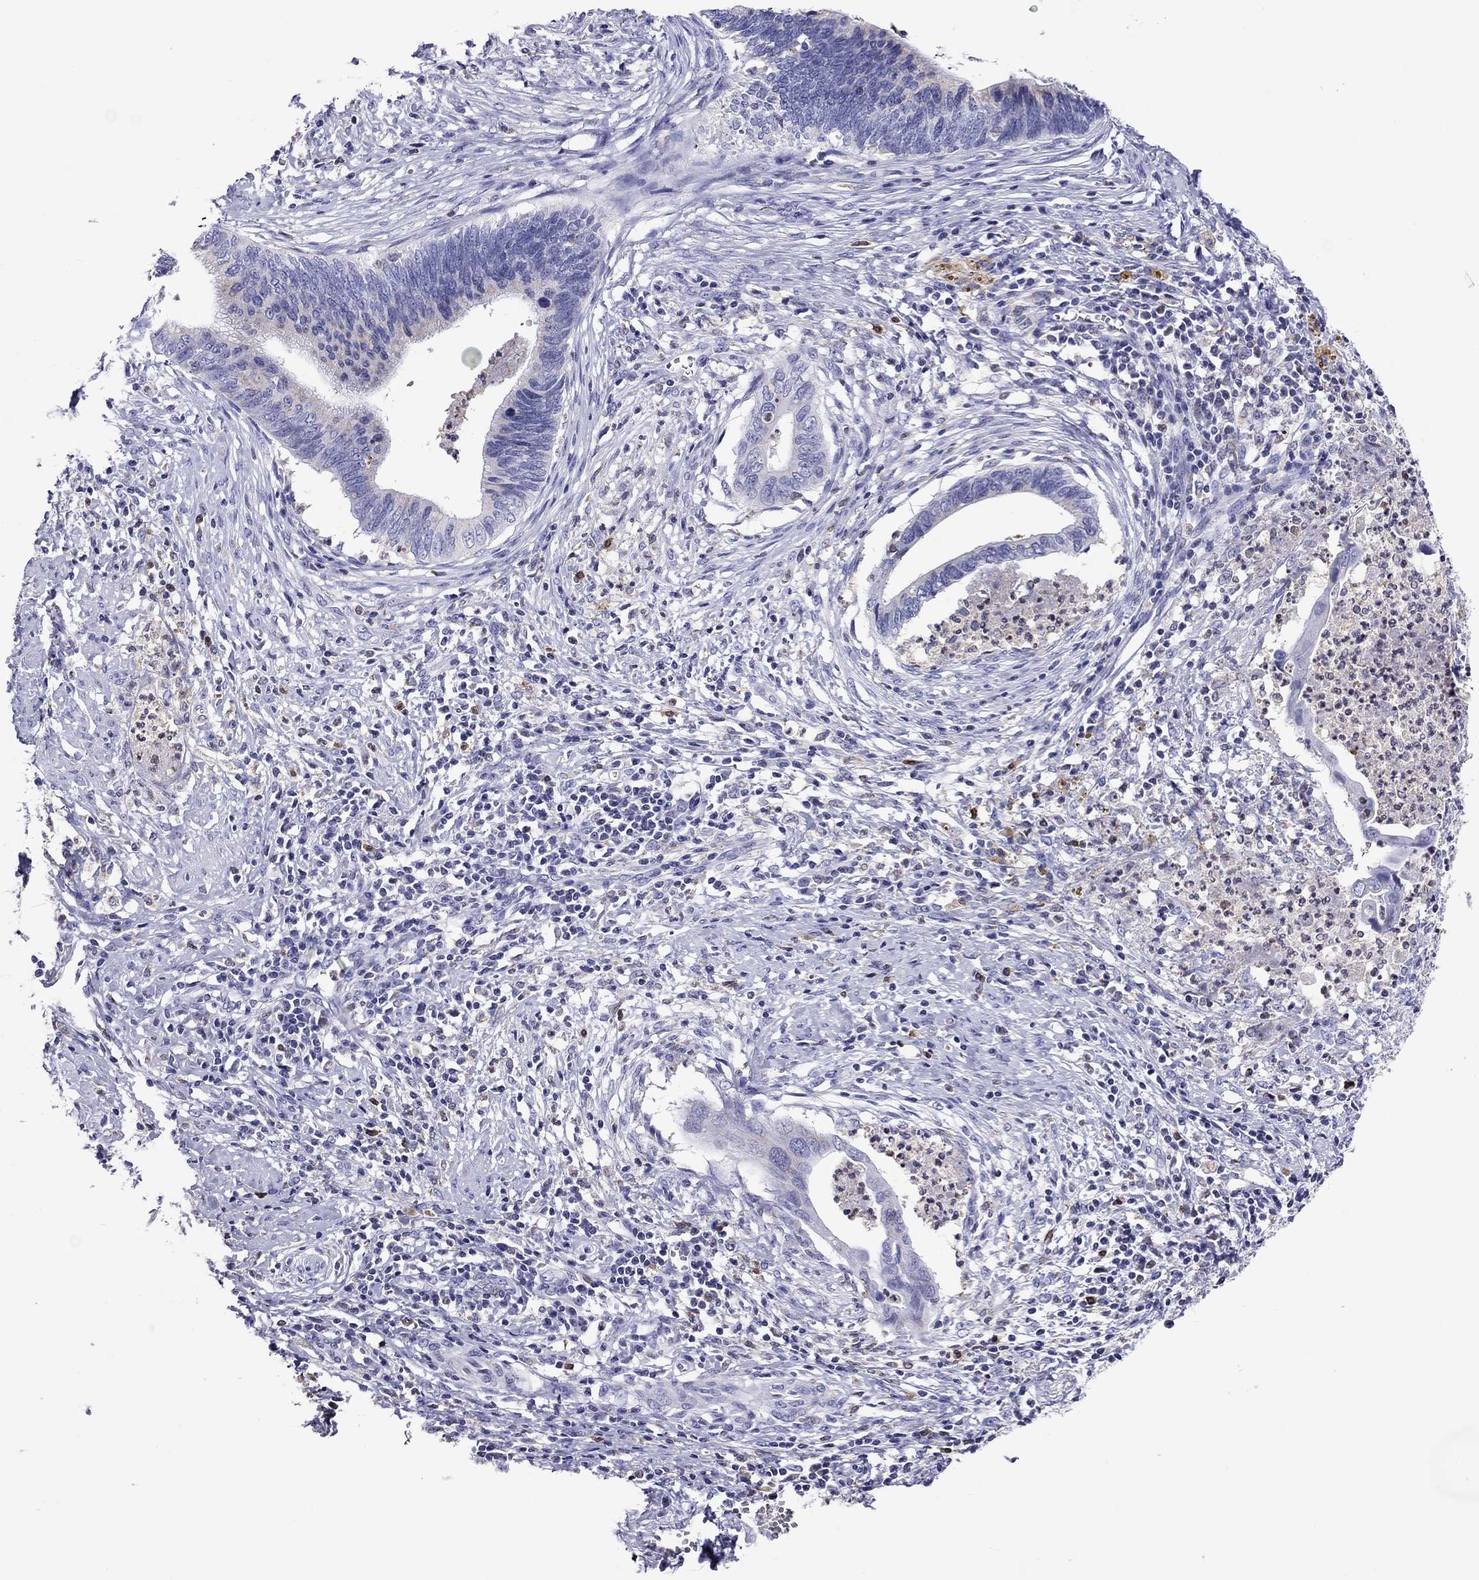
{"staining": {"intensity": "negative", "quantity": "none", "location": "none"}, "tissue": "cervical cancer", "cell_type": "Tumor cells", "image_type": "cancer", "snomed": [{"axis": "morphology", "description": "Adenocarcinoma, NOS"}, {"axis": "topography", "description": "Cervix"}], "caption": "IHC histopathology image of human cervical cancer stained for a protein (brown), which exhibits no expression in tumor cells.", "gene": "SCG2", "patient": {"sex": "female", "age": 42}}